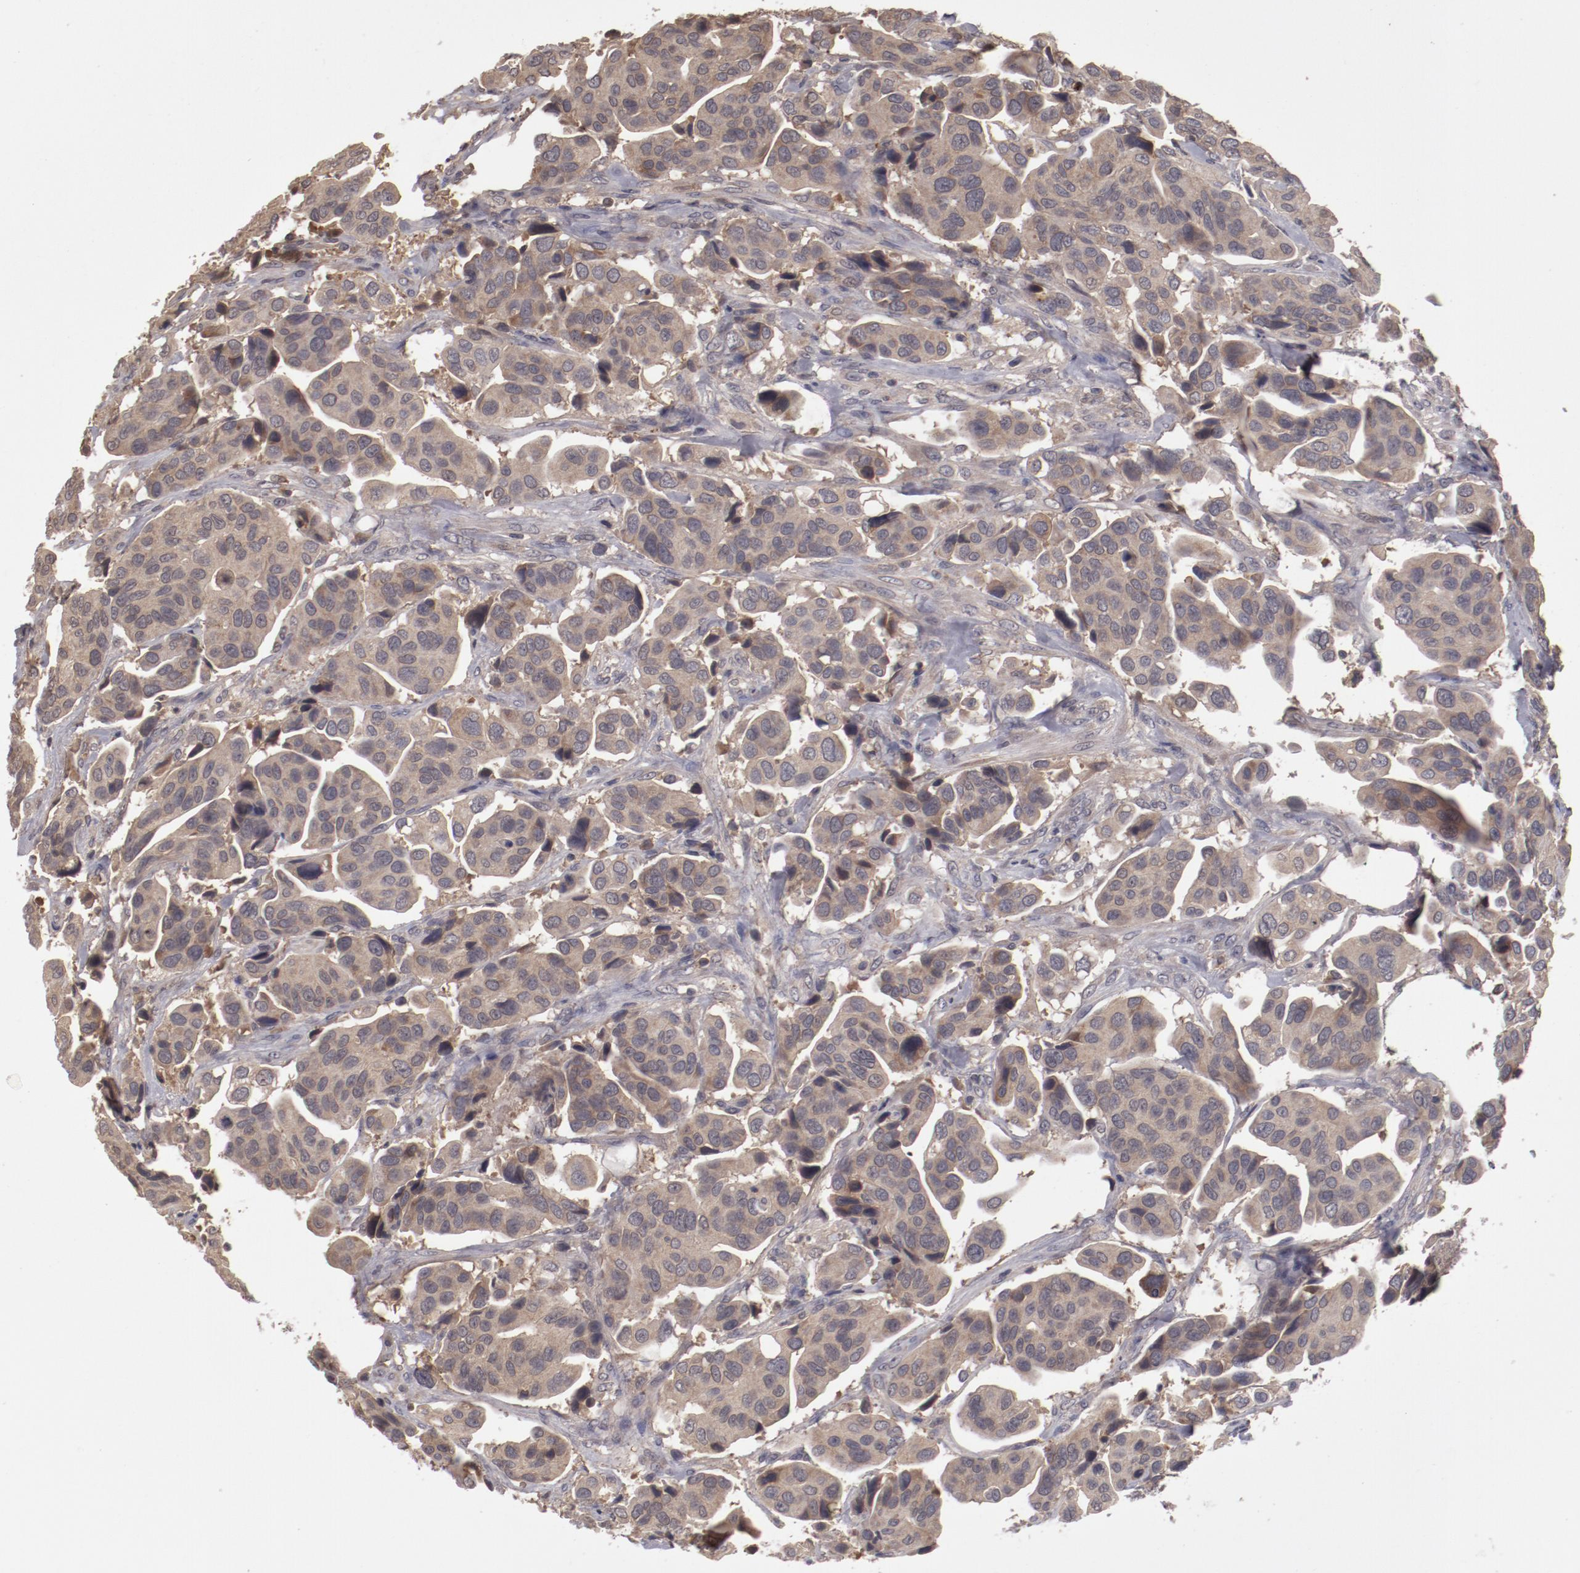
{"staining": {"intensity": "weak", "quantity": ">75%", "location": "cytoplasmic/membranous"}, "tissue": "urothelial cancer", "cell_type": "Tumor cells", "image_type": "cancer", "snomed": [{"axis": "morphology", "description": "Adenocarcinoma, NOS"}, {"axis": "topography", "description": "Urinary bladder"}], "caption": "A low amount of weak cytoplasmic/membranous staining is present in approximately >75% of tumor cells in adenocarcinoma tissue. Using DAB (3,3'-diaminobenzidine) (brown) and hematoxylin (blue) stains, captured at high magnification using brightfield microscopy.", "gene": "CP", "patient": {"sex": "male", "age": 61}}